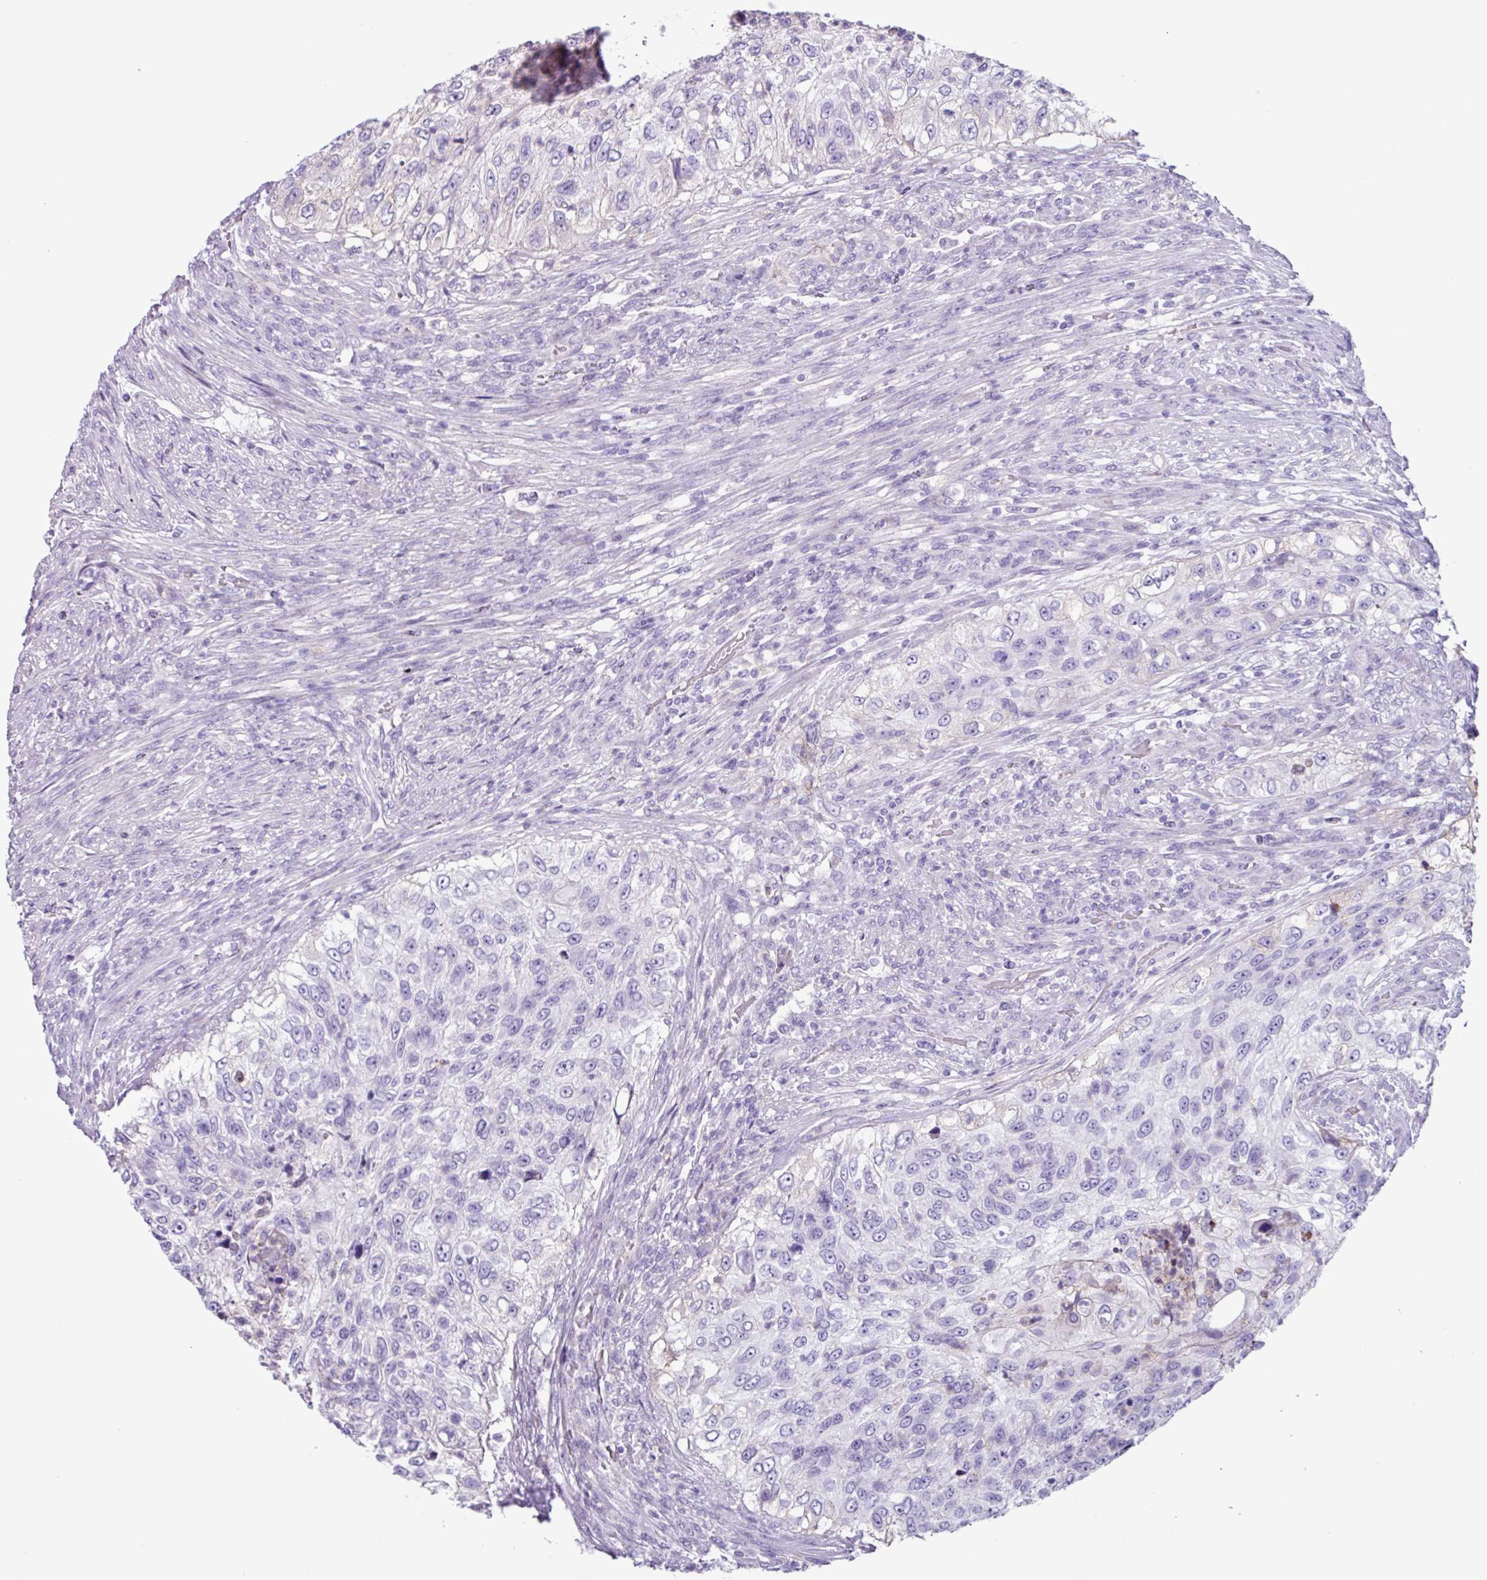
{"staining": {"intensity": "negative", "quantity": "none", "location": "none"}, "tissue": "urothelial cancer", "cell_type": "Tumor cells", "image_type": "cancer", "snomed": [{"axis": "morphology", "description": "Urothelial carcinoma, High grade"}, {"axis": "topography", "description": "Urinary bladder"}], "caption": "Tumor cells are negative for protein expression in human high-grade urothelial carcinoma. The staining was performed using DAB (3,3'-diaminobenzidine) to visualize the protein expression in brown, while the nuclei were stained in blue with hematoxylin (Magnification: 20x).", "gene": "CYSTM1", "patient": {"sex": "female", "age": 60}}